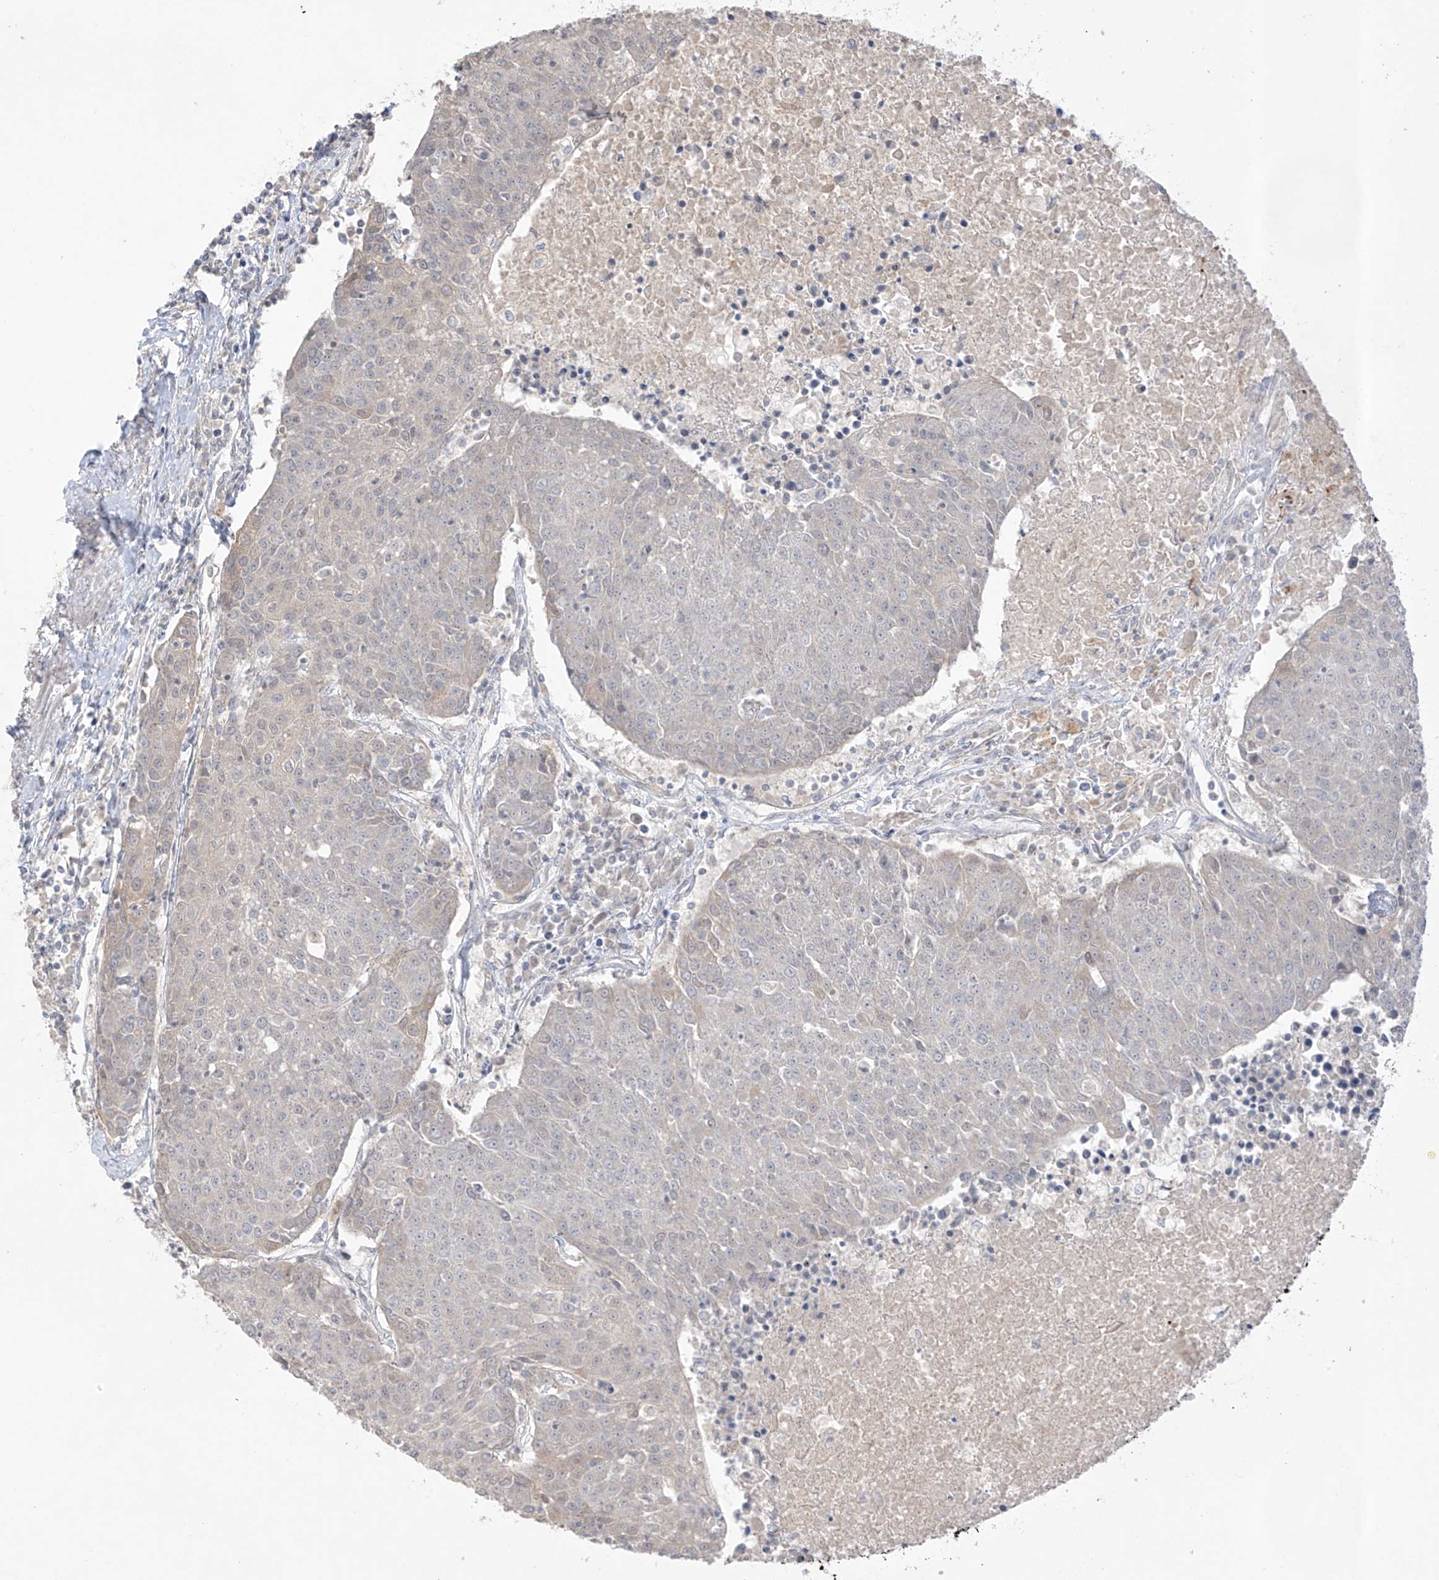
{"staining": {"intensity": "weak", "quantity": "<25%", "location": "cytoplasmic/membranous"}, "tissue": "urothelial cancer", "cell_type": "Tumor cells", "image_type": "cancer", "snomed": [{"axis": "morphology", "description": "Urothelial carcinoma, High grade"}, {"axis": "topography", "description": "Urinary bladder"}], "caption": "An immunohistochemistry histopathology image of urothelial carcinoma (high-grade) is shown. There is no staining in tumor cells of urothelial carcinoma (high-grade).", "gene": "ANGEL2", "patient": {"sex": "female", "age": 85}}